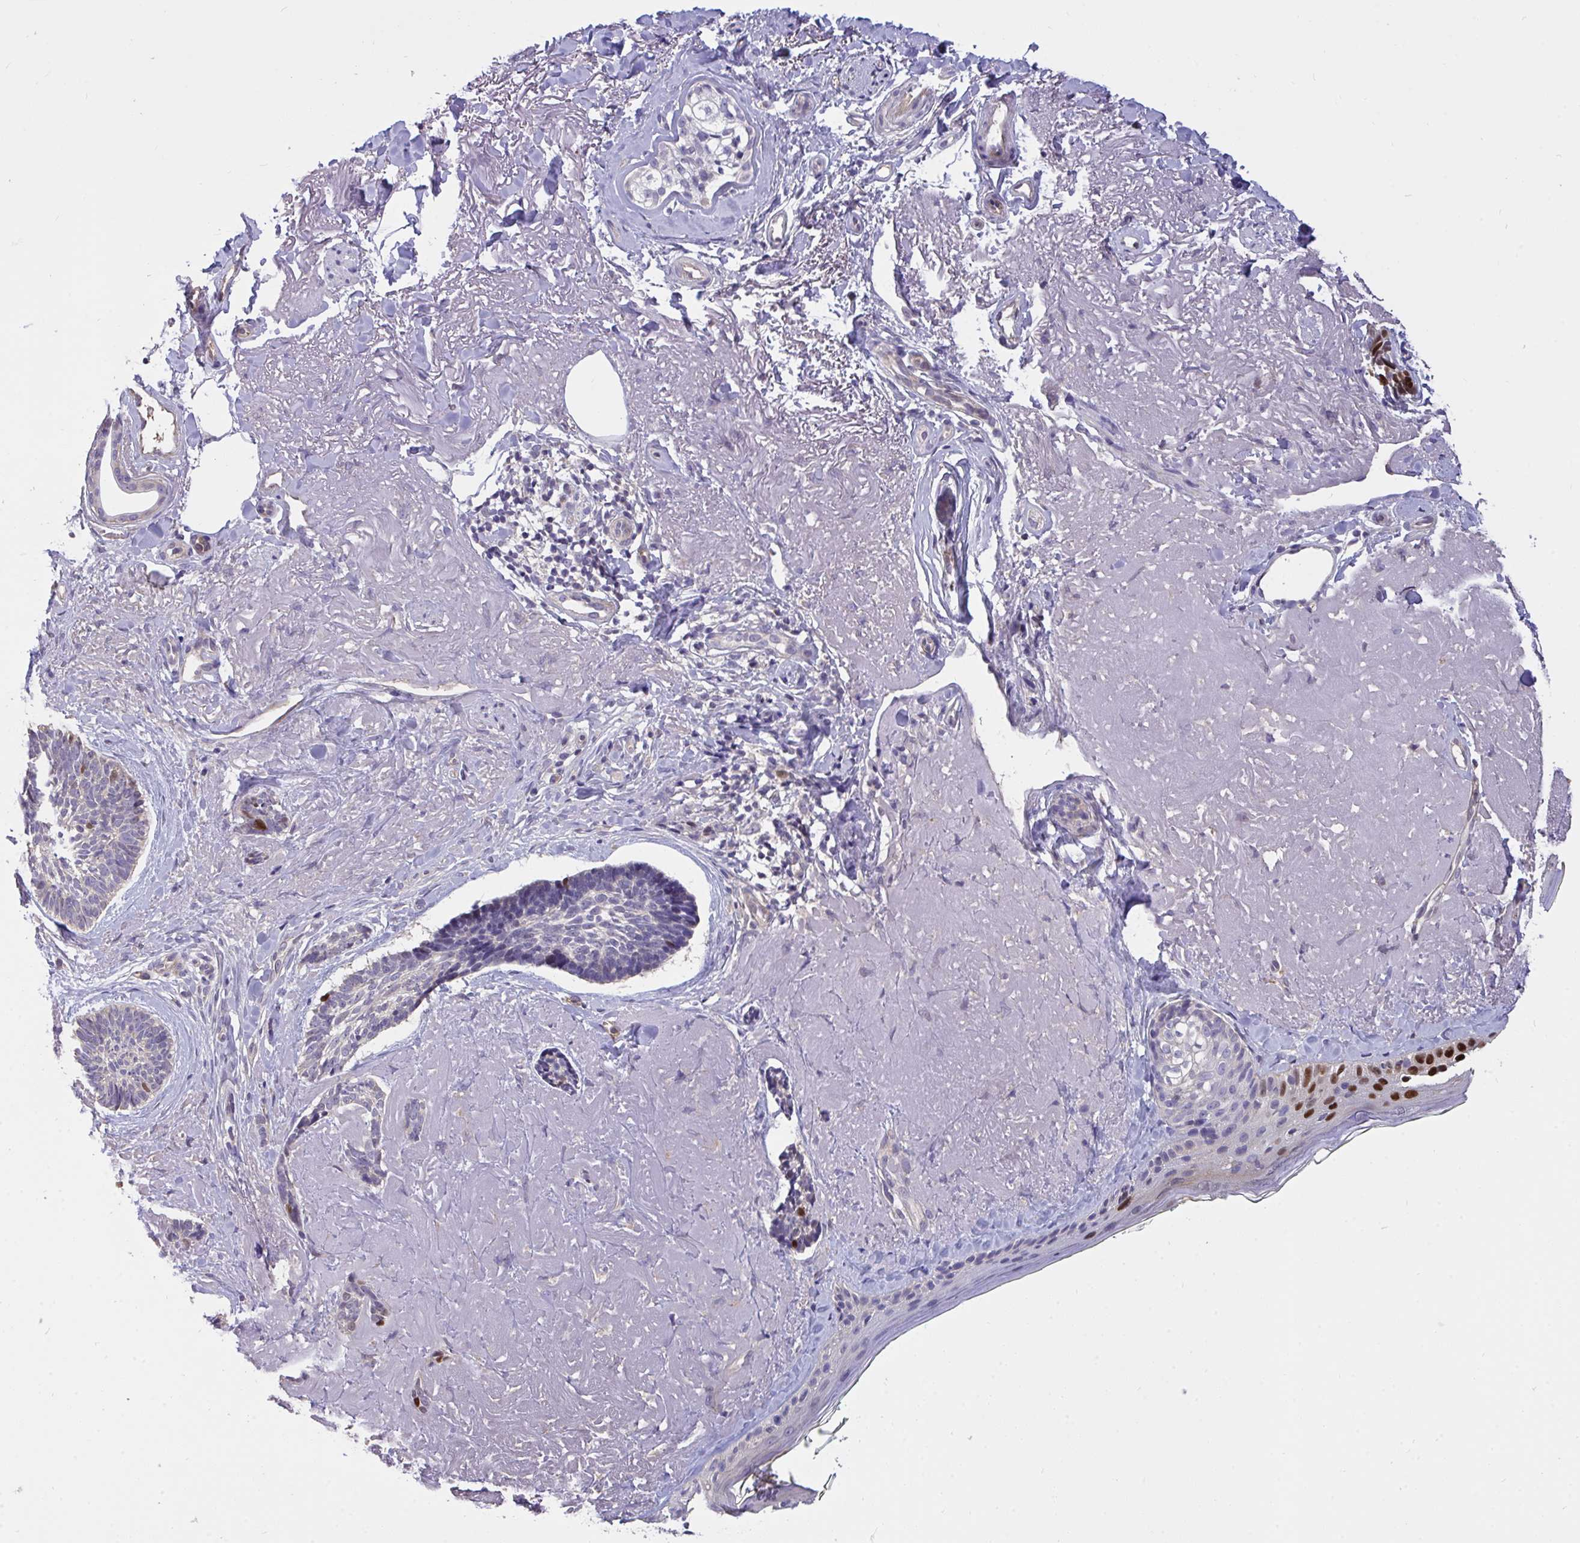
{"staining": {"intensity": "moderate", "quantity": "<25%", "location": "nuclear"}, "tissue": "skin cancer", "cell_type": "Tumor cells", "image_type": "cancer", "snomed": [{"axis": "morphology", "description": "Basal cell carcinoma"}, {"axis": "topography", "description": "Skin"}, {"axis": "topography", "description": "Skin of face"}, {"axis": "topography", "description": "Skin of nose"}], "caption": "DAB (3,3'-diaminobenzidine) immunohistochemical staining of human skin basal cell carcinoma shows moderate nuclear protein staining in about <25% of tumor cells.", "gene": "C19orf54", "patient": {"sex": "female", "age": 86}}